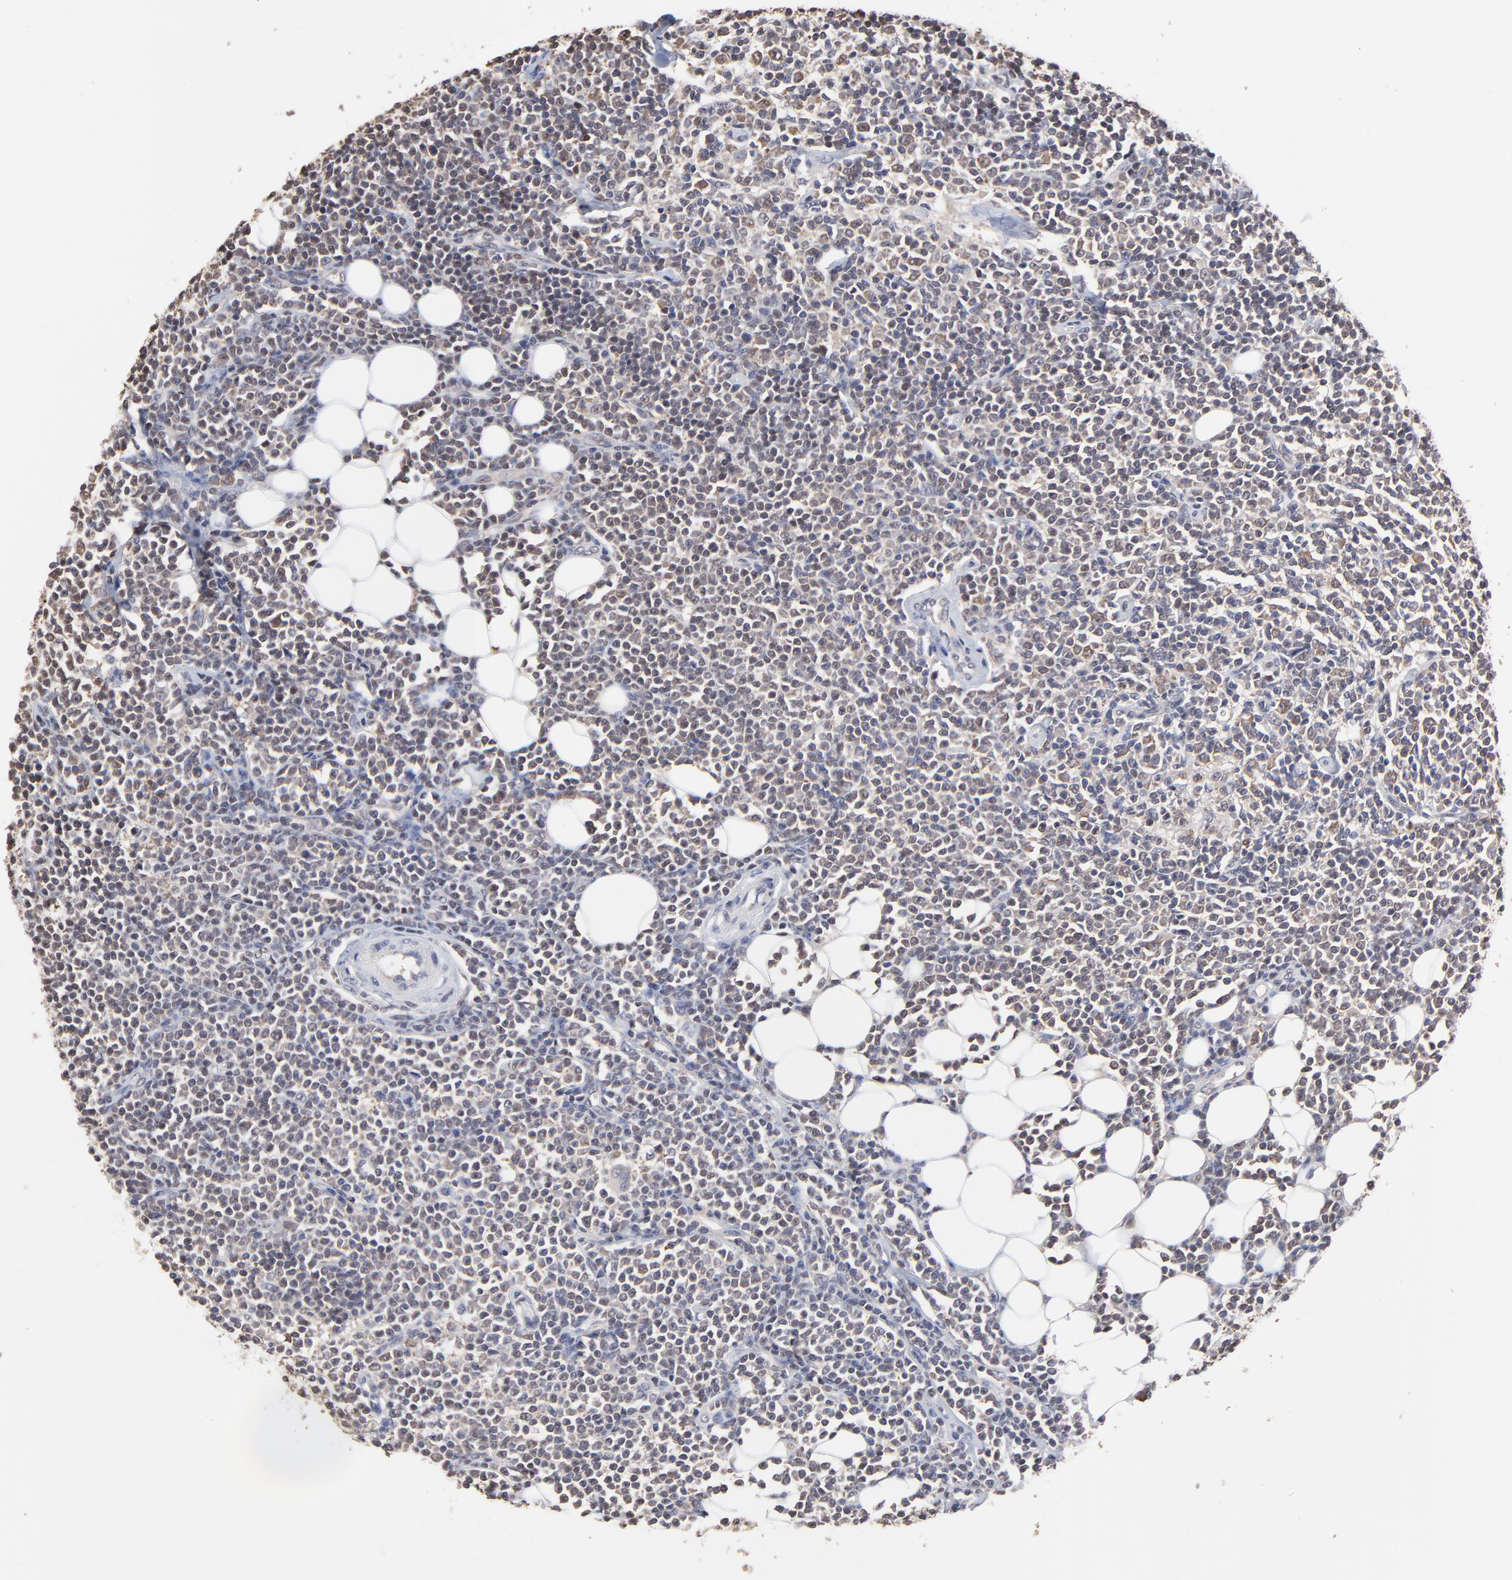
{"staining": {"intensity": "weak", "quantity": "<25%", "location": "cytoplasmic/membranous"}, "tissue": "lymphoma", "cell_type": "Tumor cells", "image_type": "cancer", "snomed": [{"axis": "morphology", "description": "Malignant lymphoma, non-Hodgkin's type, Low grade"}, {"axis": "topography", "description": "Soft tissue"}], "caption": "High magnification brightfield microscopy of low-grade malignant lymphoma, non-Hodgkin's type stained with DAB (brown) and counterstained with hematoxylin (blue): tumor cells show no significant staining.", "gene": "CCT2", "patient": {"sex": "male", "age": 92}}